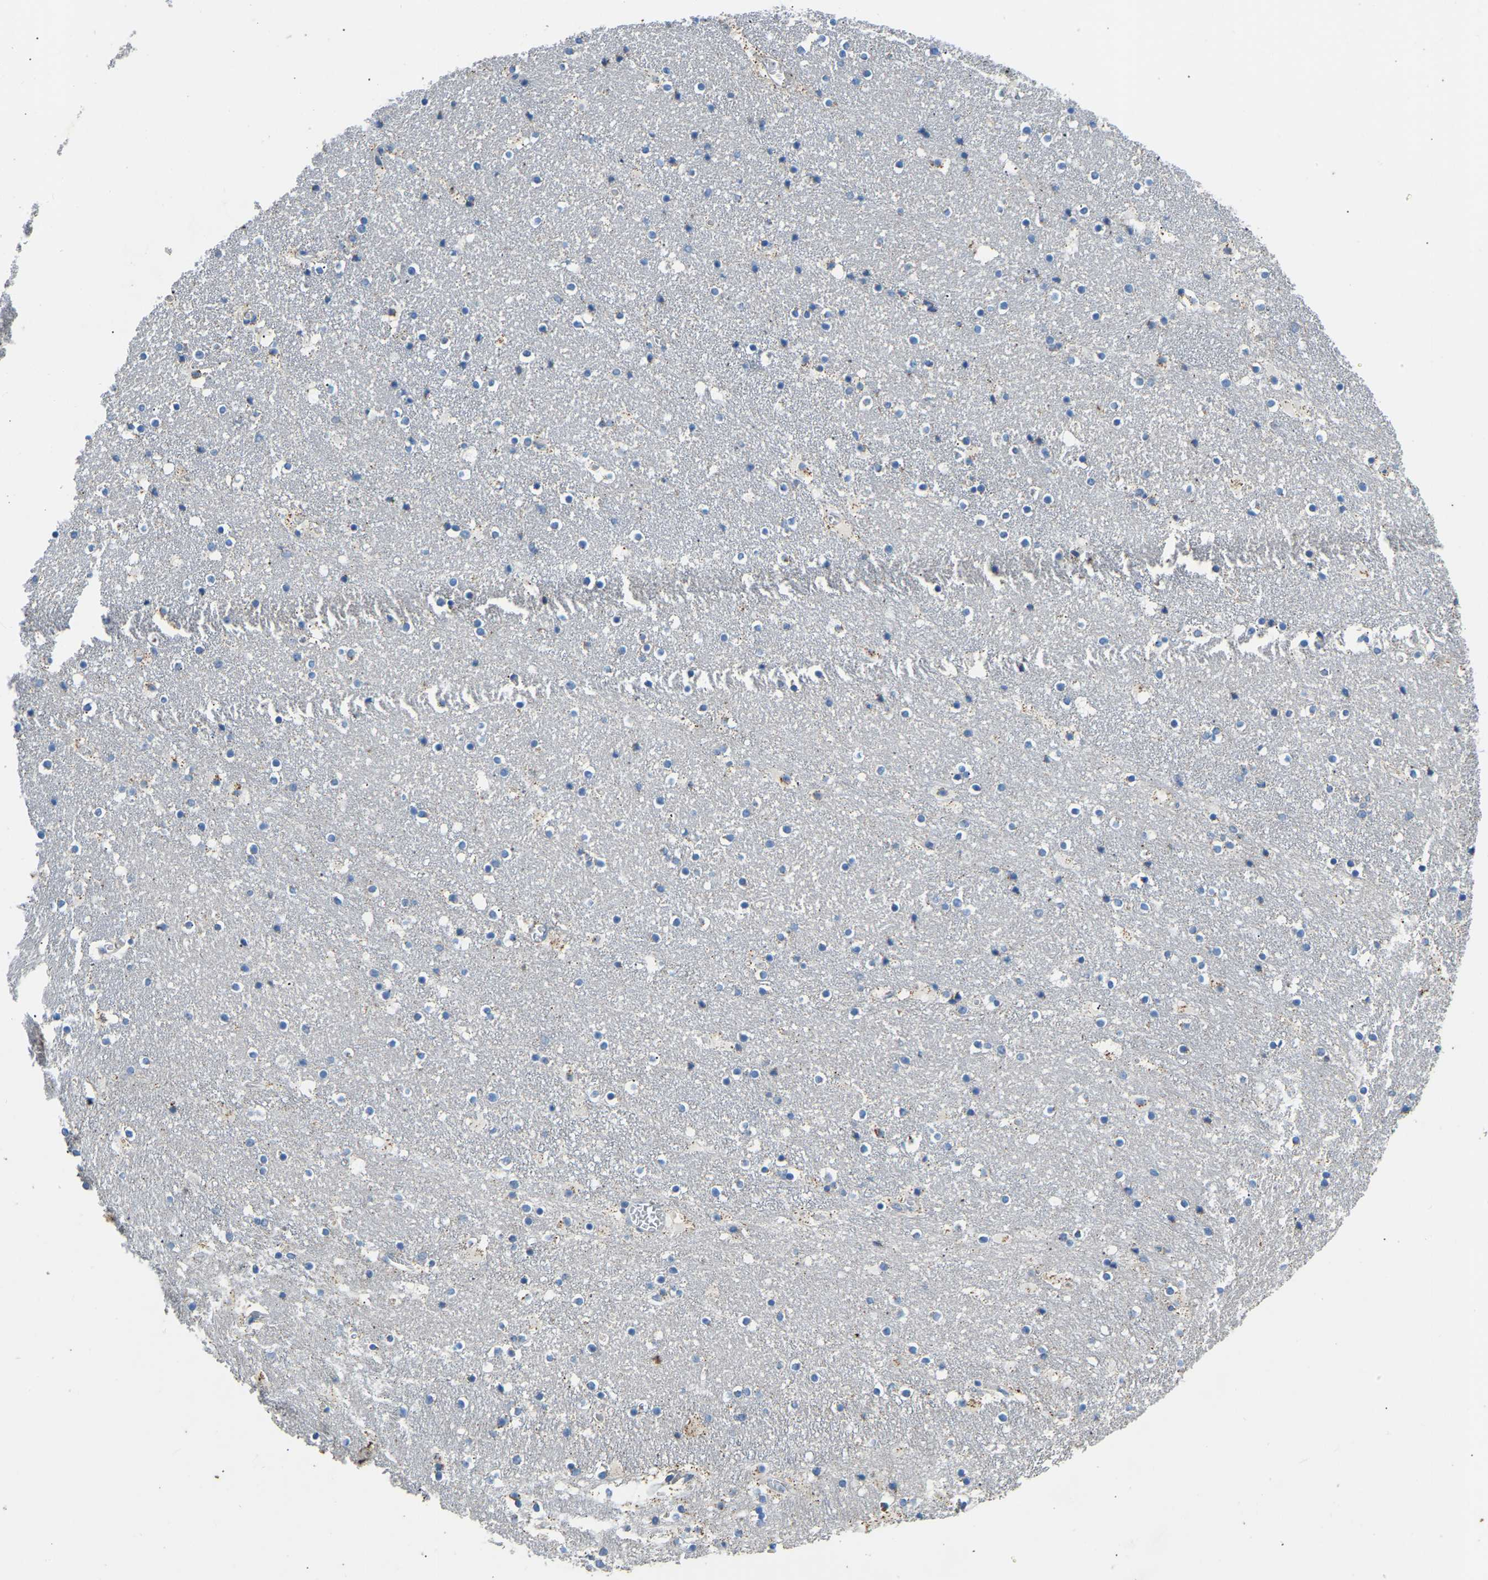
{"staining": {"intensity": "negative", "quantity": "none", "location": "none"}, "tissue": "caudate", "cell_type": "Glial cells", "image_type": "normal", "snomed": [{"axis": "morphology", "description": "Normal tissue, NOS"}, {"axis": "topography", "description": "Lateral ventricle wall"}], "caption": "Immunohistochemistry (IHC) photomicrograph of normal caudate stained for a protein (brown), which demonstrates no staining in glial cells. Nuclei are stained in blue.", "gene": "ZNF200", "patient": {"sex": "male", "age": 45}}